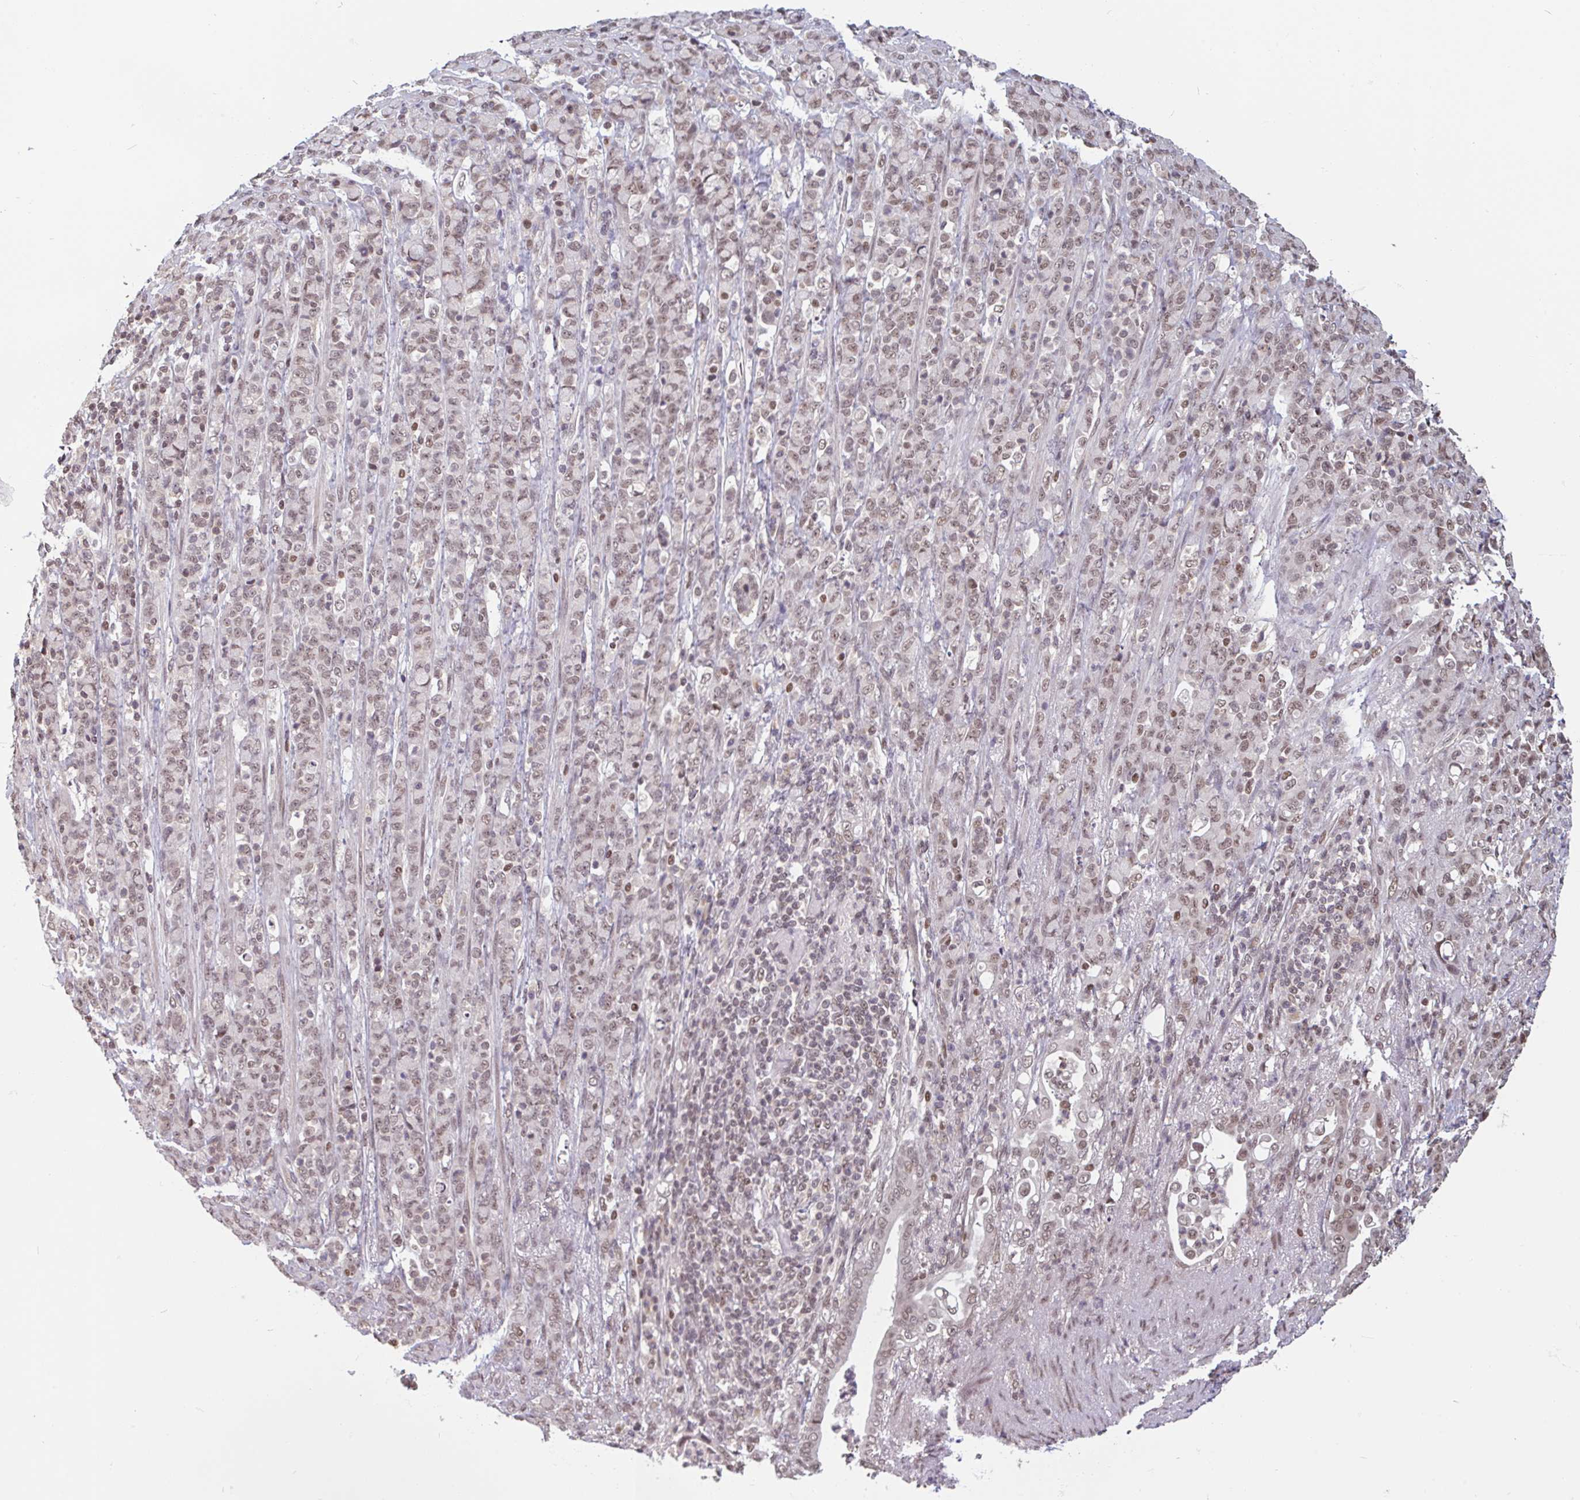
{"staining": {"intensity": "weak", "quantity": ">75%", "location": "nuclear"}, "tissue": "stomach cancer", "cell_type": "Tumor cells", "image_type": "cancer", "snomed": [{"axis": "morphology", "description": "Normal tissue, NOS"}, {"axis": "morphology", "description": "Adenocarcinoma, NOS"}, {"axis": "topography", "description": "Stomach"}], "caption": "Human stomach adenocarcinoma stained with a brown dye demonstrates weak nuclear positive expression in about >75% of tumor cells.", "gene": "DR1", "patient": {"sex": "female", "age": 79}}